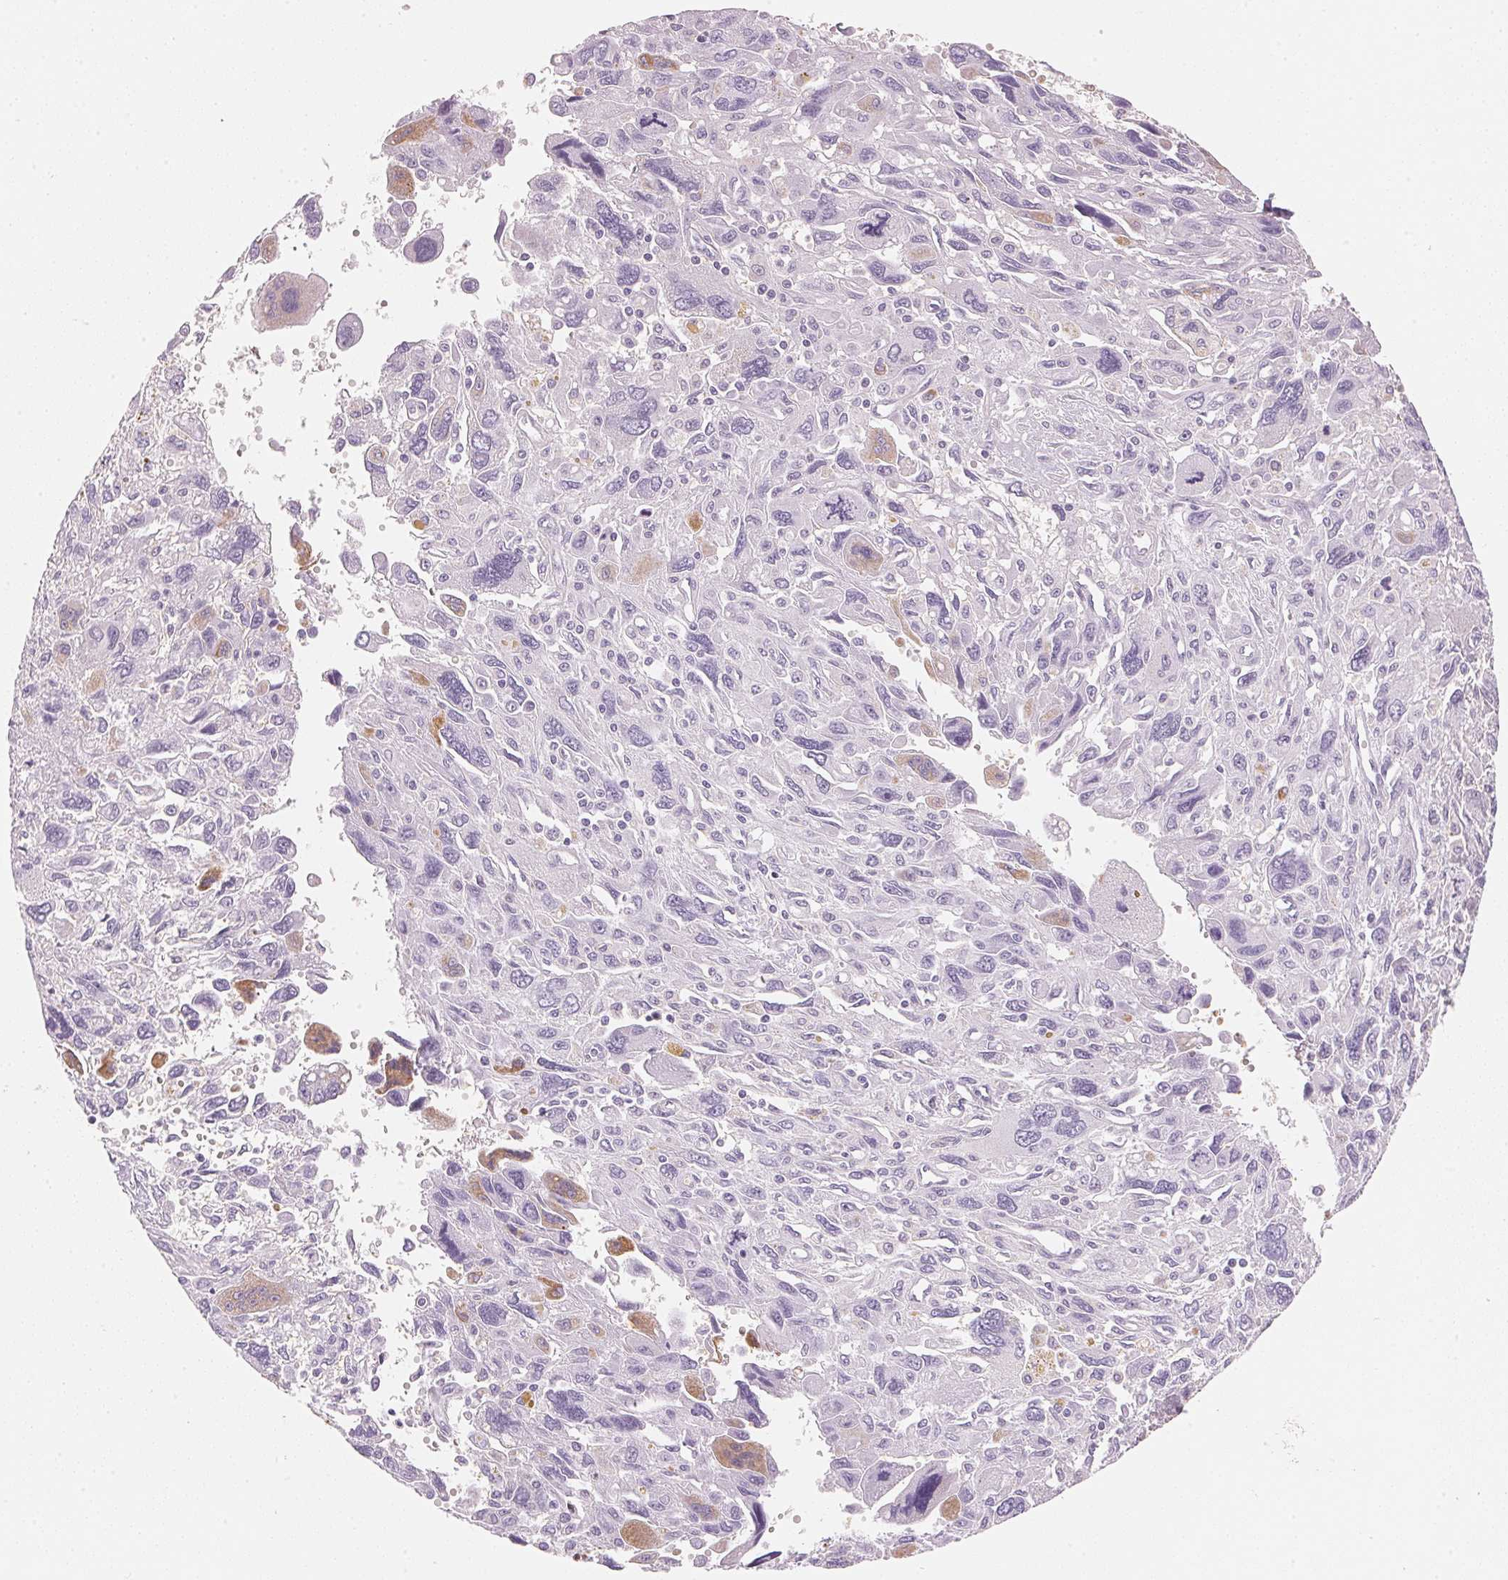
{"staining": {"intensity": "moderate", "quantity": "<25%", "location": "cytoplasmic/membranous"}, "tissue": "pancreatic cancer", "cell_type": "Tumor cells", "image_type": "cancer", "snomed": [{"axis": "morphology", "description": "Adenocarcinoma, NOS"}, {"axis": "topography", "description": "Pancreas"}], "caption": "Protein expression analysis of human adenocarcinoma (pancreatic) reveals moderate cytoplasmic/membranous staining in about <25% of tumor cells.", "gene": "HOXB13", "patient": {"sex": "female", "age": 47}}